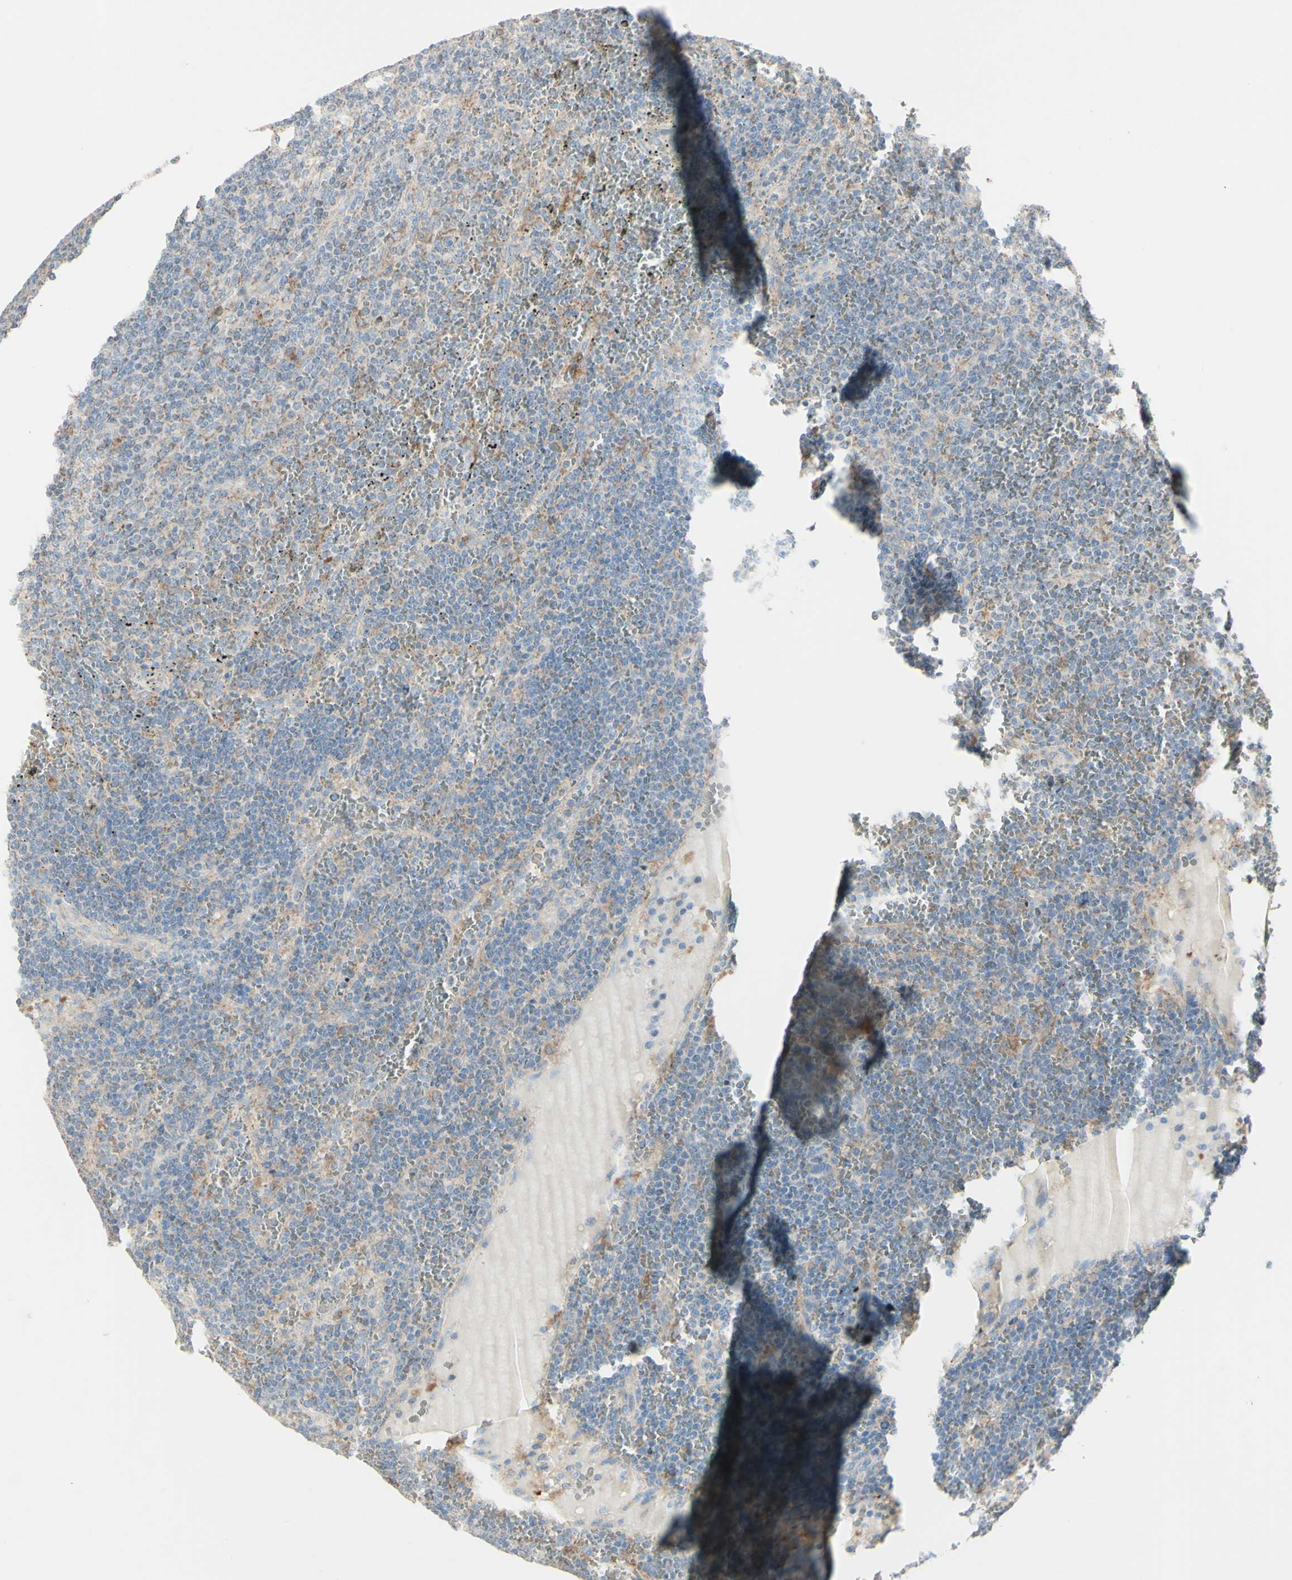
{"staining": {"intensity": "weak", "quantity": "<25%", "location": "cytoplasmic/membranous"}, "tissue": "lymphoma", "cell_type": "Tumor cells", "image_type": "cancer", "snomed": [{"axis": "morphology", "description": "Malignant lymphoma, non-Hodgkin's type, Low grade"}, {"axis": "topography", "description": "Spleen"}], "caption": "Histopathology image shows no protein staining in tumor cells of lymphoma tissue.", "gene": "CNTNAP1", "patient": {"sex": "female", "age": 50}}